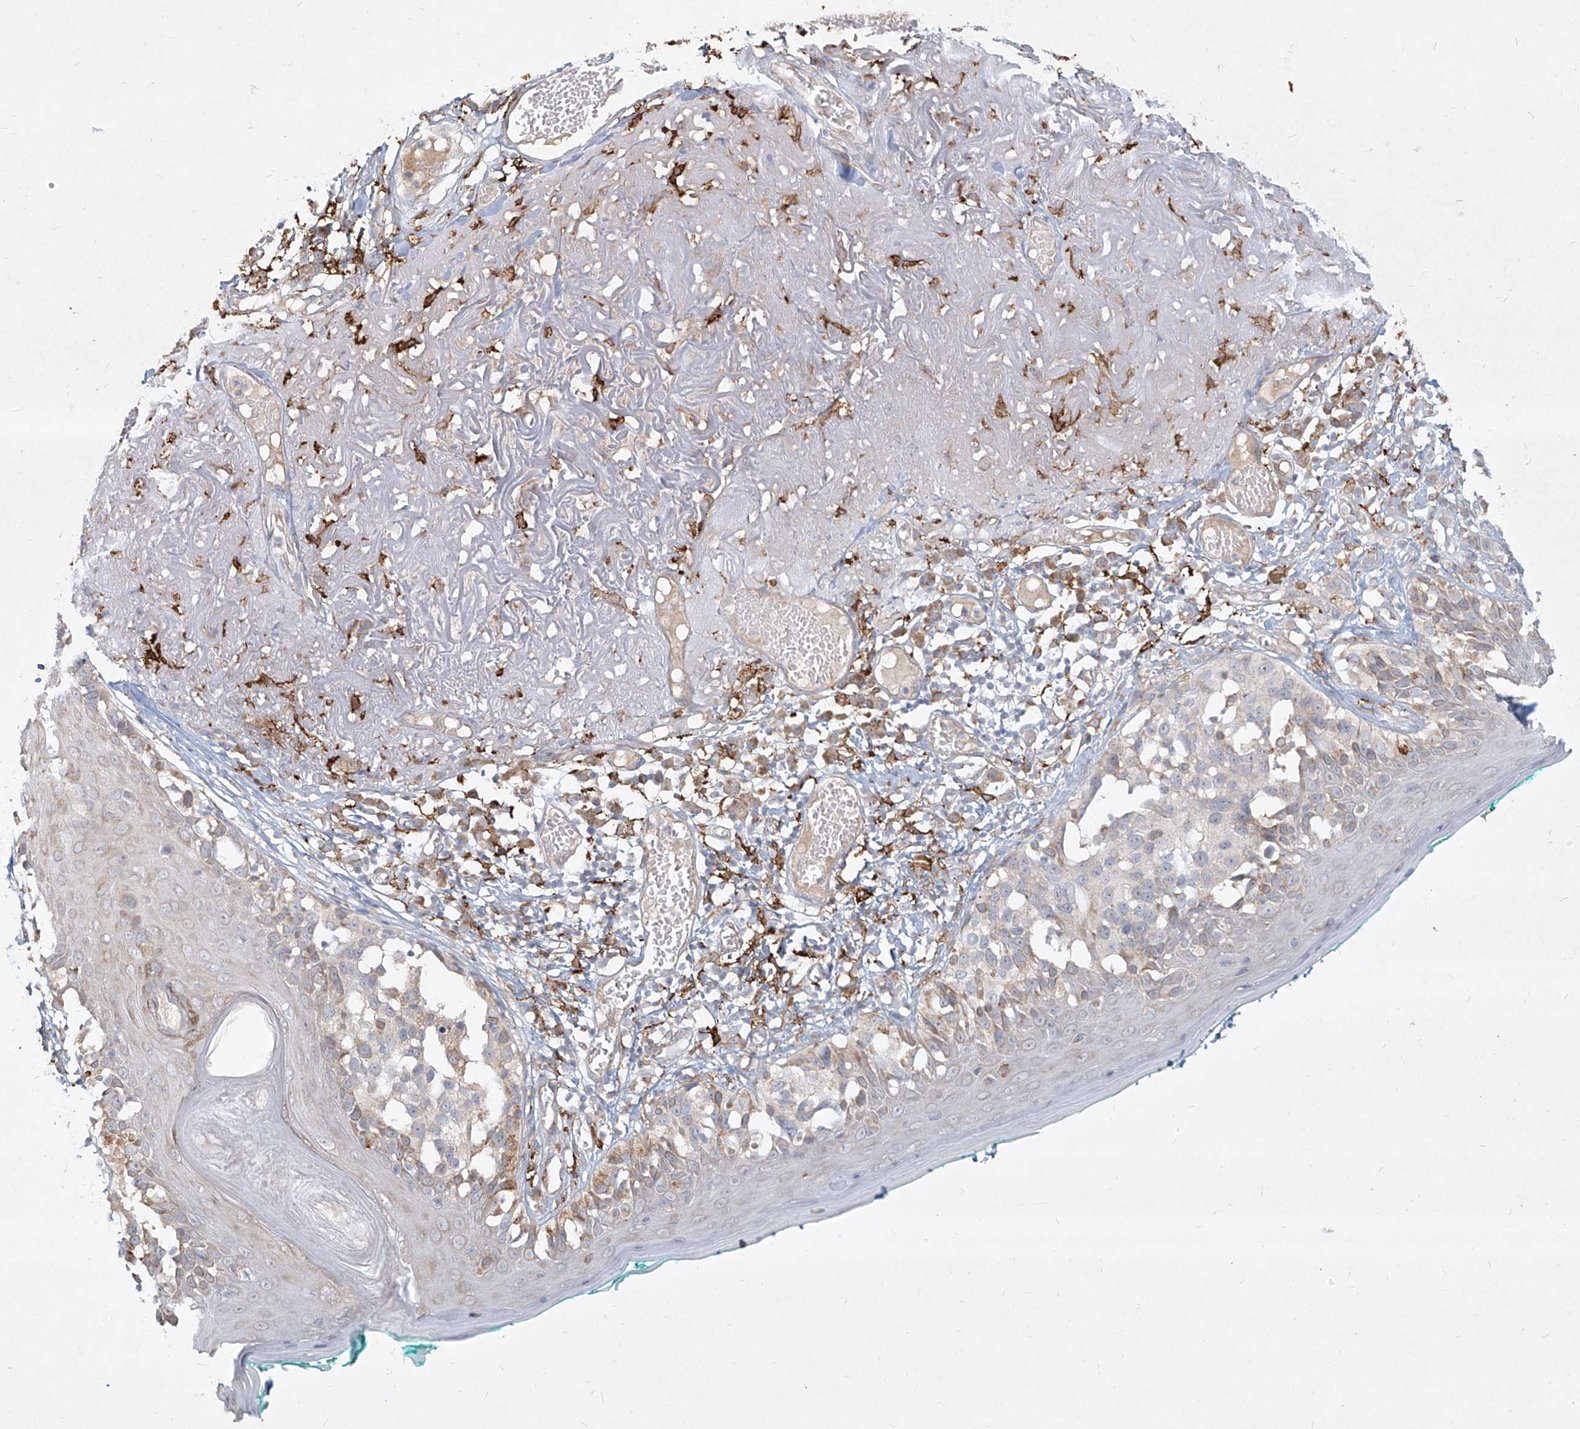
{"staining": {"intensity": "negative", "quantity": "none", "location": "none"}, "tissue": "melanoma", "cell_type": "Tumor cells", "image_type": "cancer", "snomed": [{"axis": "morphology", "description": "Malignant melanoma in situ"}, {"axis": "morphology", "description": "Malignant melanoma, NOS"}, {"axis": "topography", "description": "Skin"}], "caption": "Image shows no protein expression in tumor cells of malignant melanoma tissue. (IHC, brightfield microscopy, high magnification).", "gene": "CD209", "patient": {"sex": "female", "age": 88}}